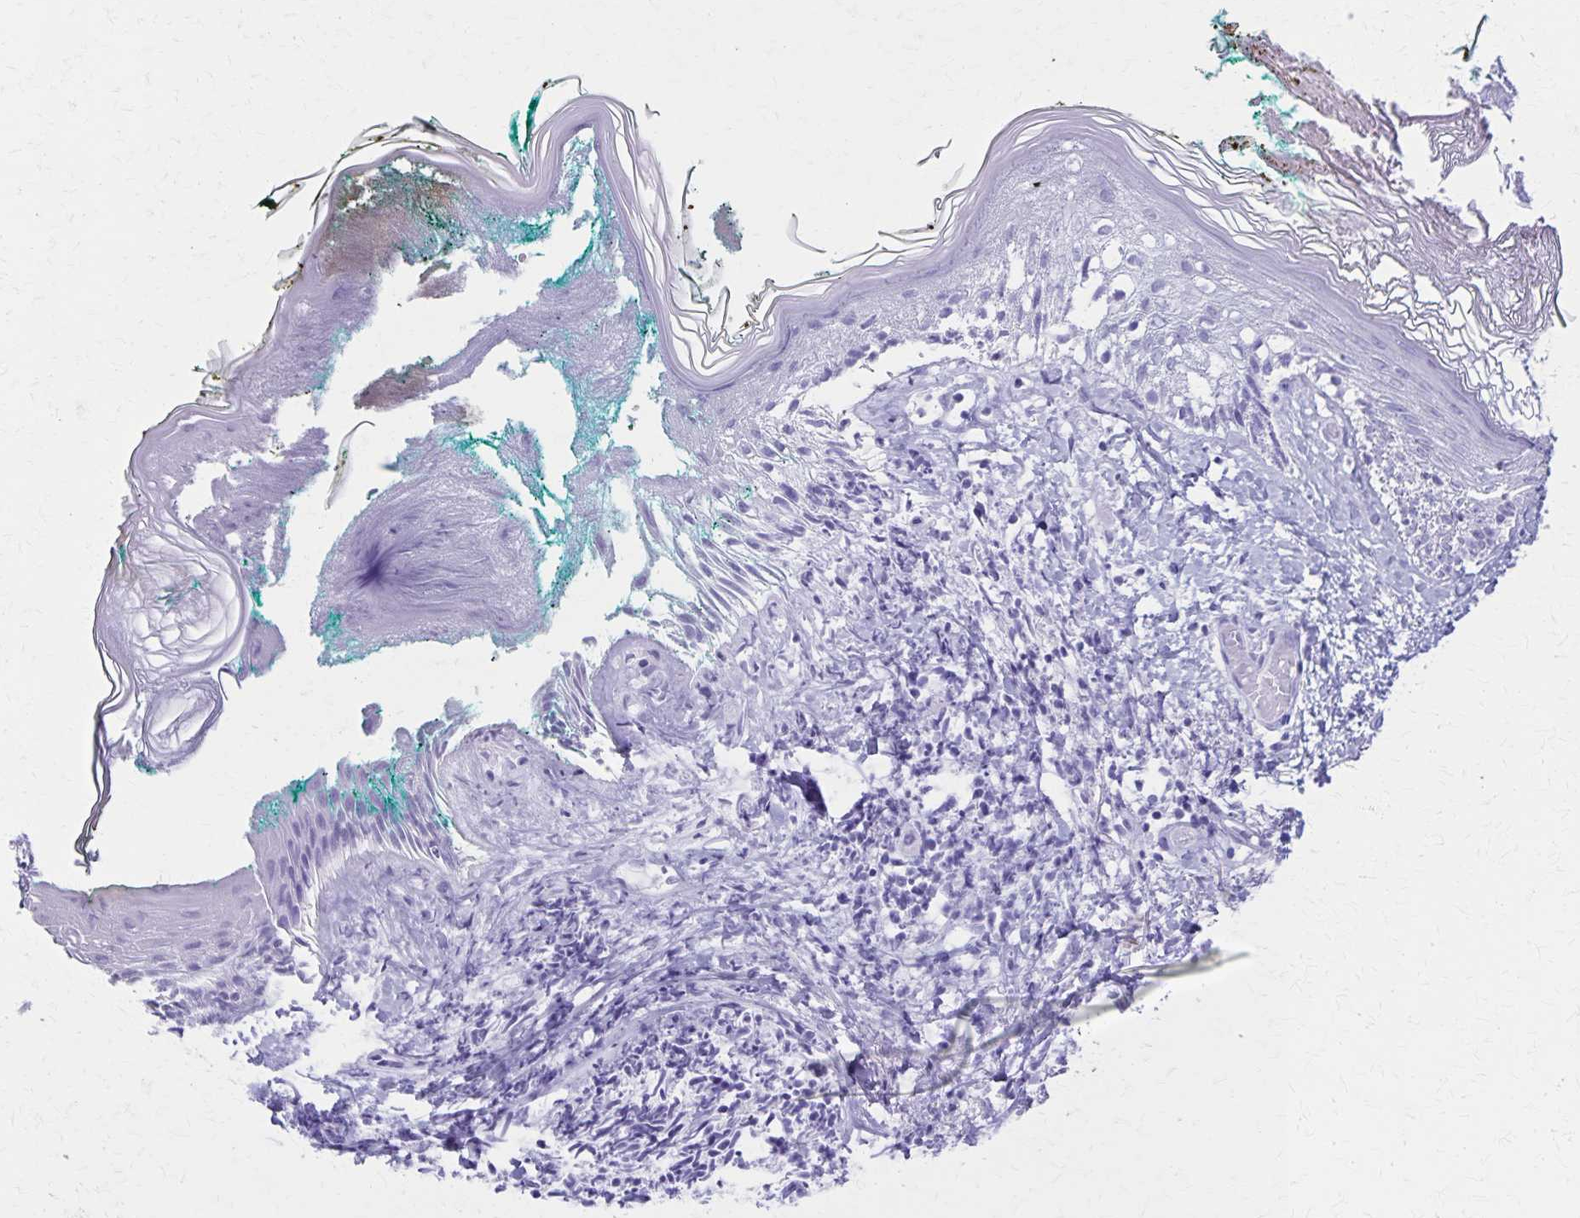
{"staining": {"intensity": "negative", "quantity": "none", "location": "none"}, "tissue": "skin", "cell_type": "Fibroblasts", "image_type": "normal", "snomed": [{"axis": "morphology", "description": "Normal tissue, NOS"}, {"axis": "topography", "description": "Skin"}], "caption": "Immunohistochemistry of benign human skin demonstrates no positivity in fibroblasts. Nuclei are stained in blue.", "gene": "DEFA5", "patient": {"sex": "female", "age": 34}}